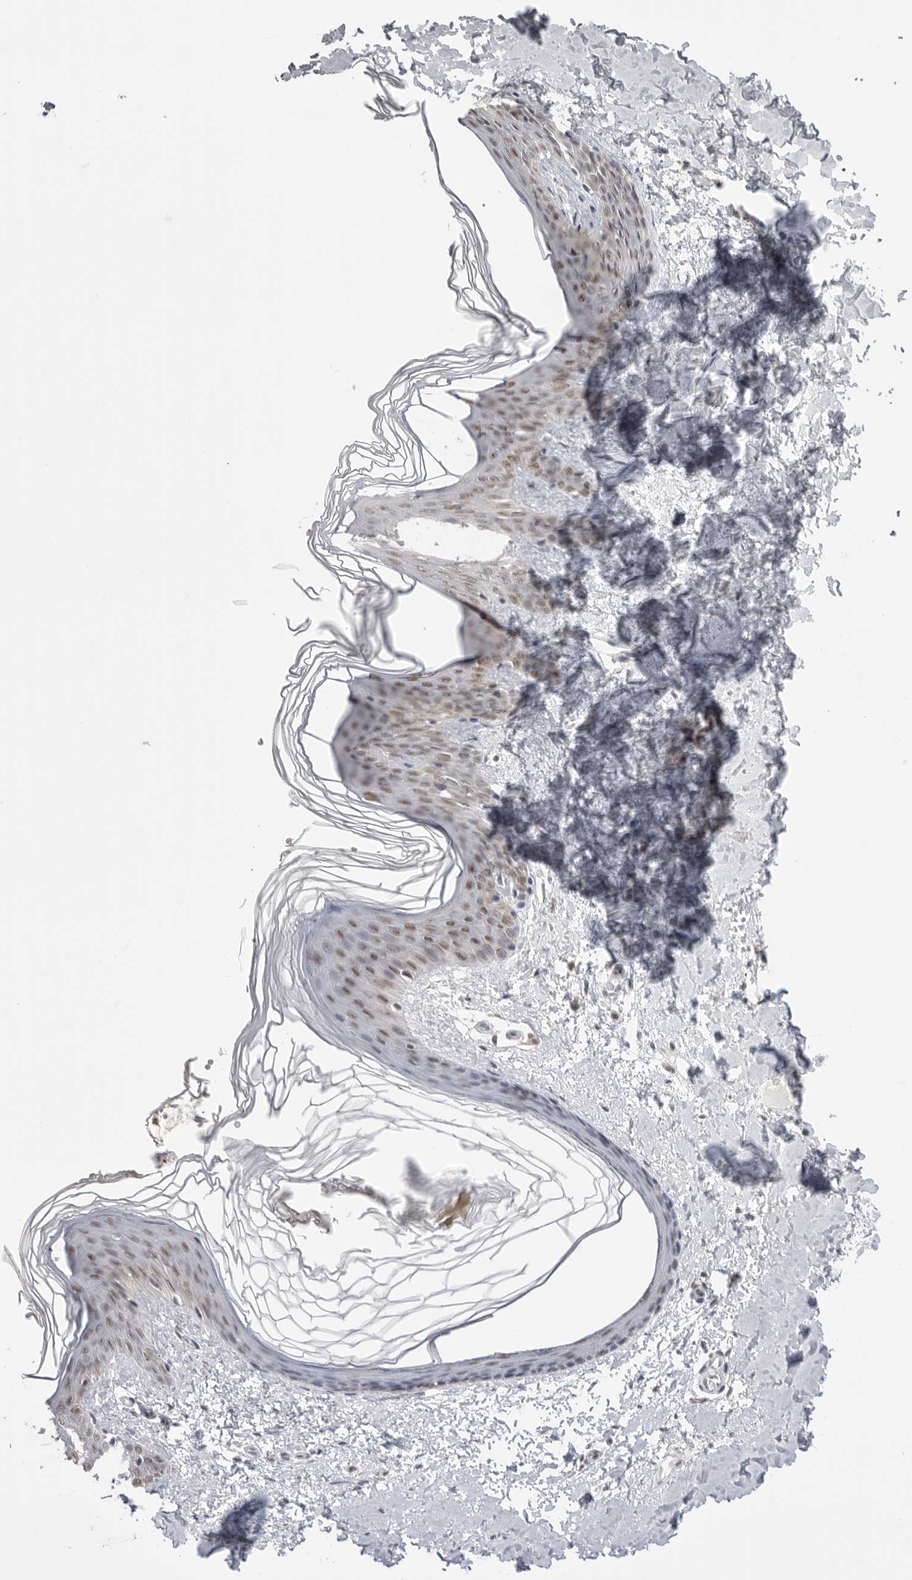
{"staining": {"intensity": "negative", "quantity": "none", "location": "none"}, "tissue": "skin", "cell_type": "Fibroblasts", "image_type": "normal", "snomed": [{"axis": "morphology", "description": "Normal tissue, NOS"}, {"axis": "morphology", "description": "Neoplasm, benign, NOS"}, {"axis": "topography", "description": "Skin"}, {"axis": "topography", "description": "Soft tissue"}], "caption": "The immunohistochemistry micrograph has no significant positivity in fibroblasts of skin.", "gene": "BCLAF3", "patient": {"sex": "male", "age": 26}}